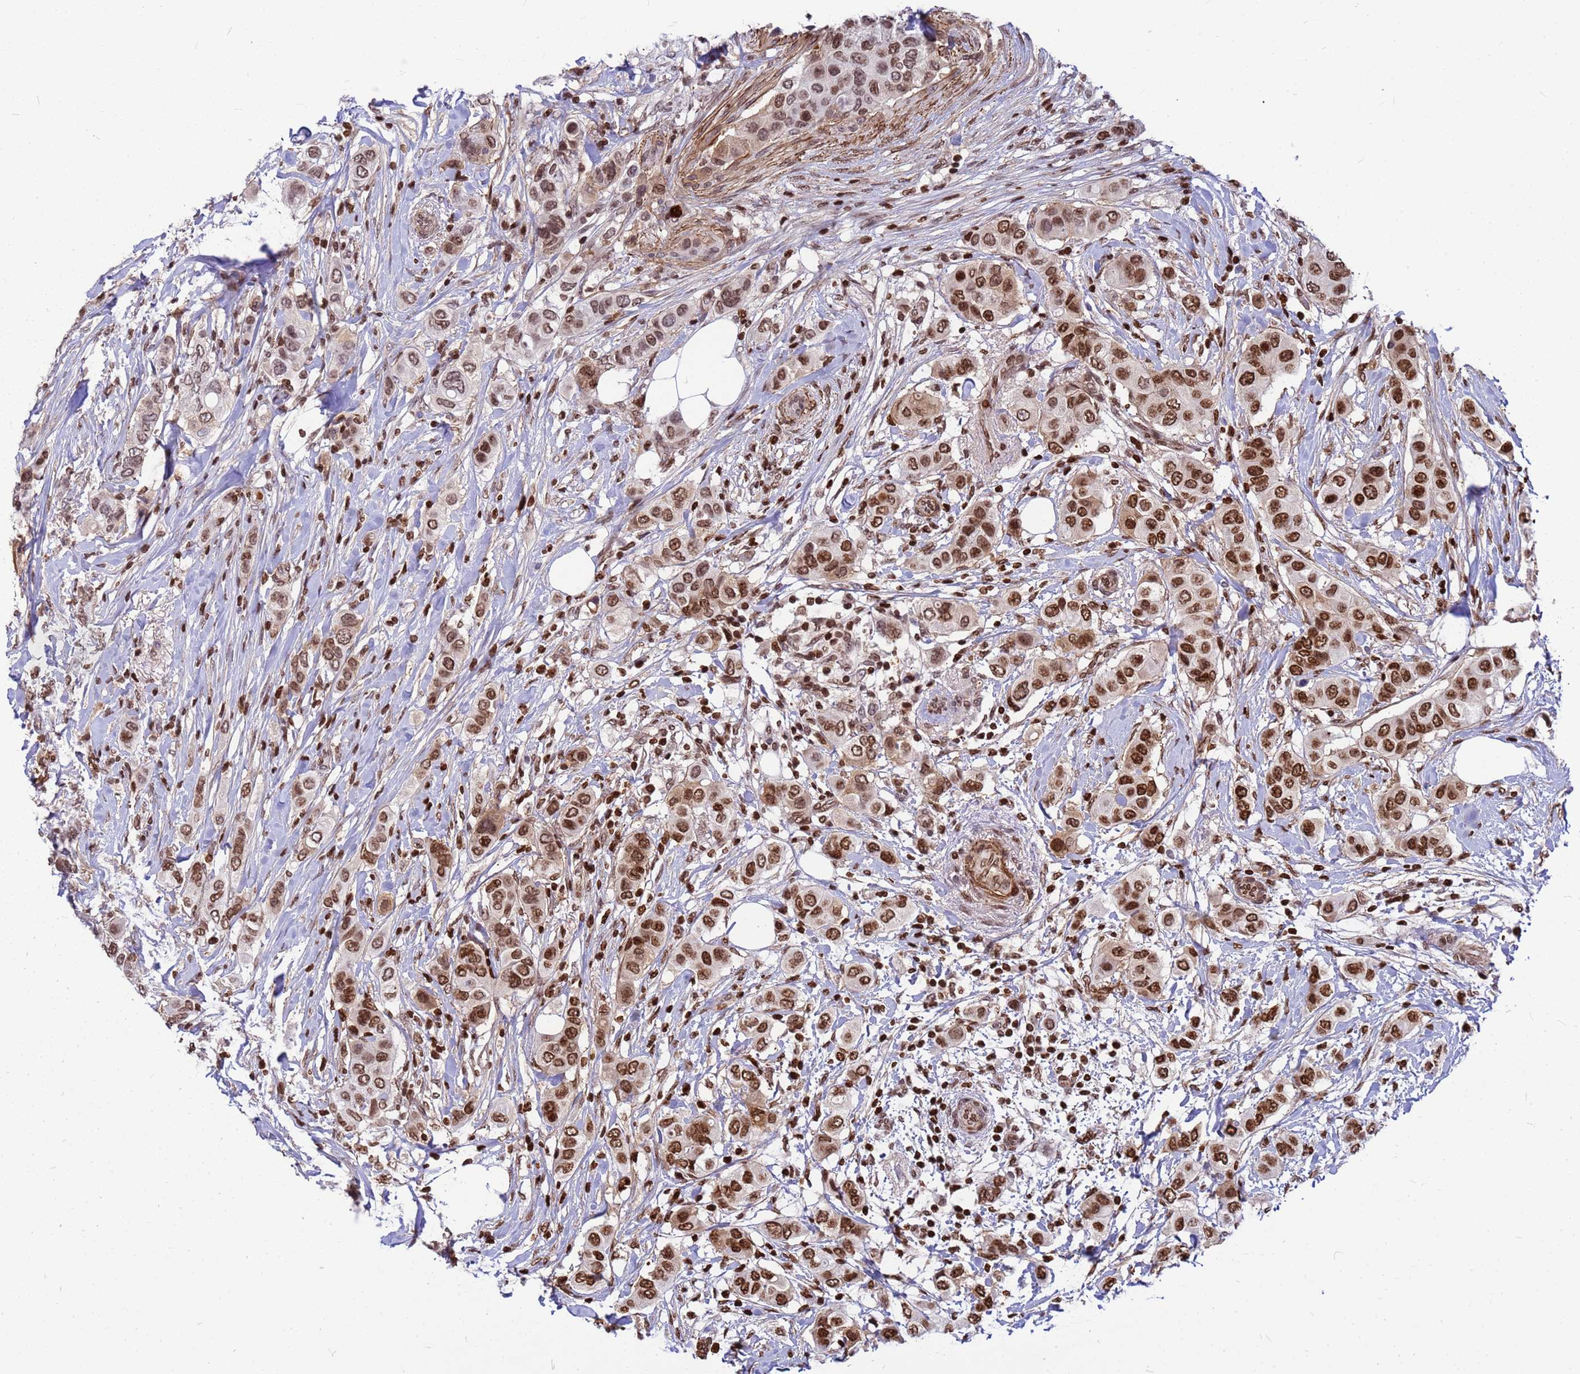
{"staining": {"intensity": "strong", "quantity": ">75%", "location": "nuclear"}, "tissue": "breast cancer", "cell_type": "Tumor cells", "image_type": "cancer", "snomed": [{"axis": "morphology", "description": "Lobular carcinoma"}, {"axis": "topography", "description": "Breast"}], "caption": "Immunohistochemistry micrograph of breast lobular carcinoma stained for a protein (brown), which demonstrates high levels of strong nuclear expression in approximately >75% of tumor cells.", "gene": "ORM1", "patient": {"sex": "female", "age": 51}}